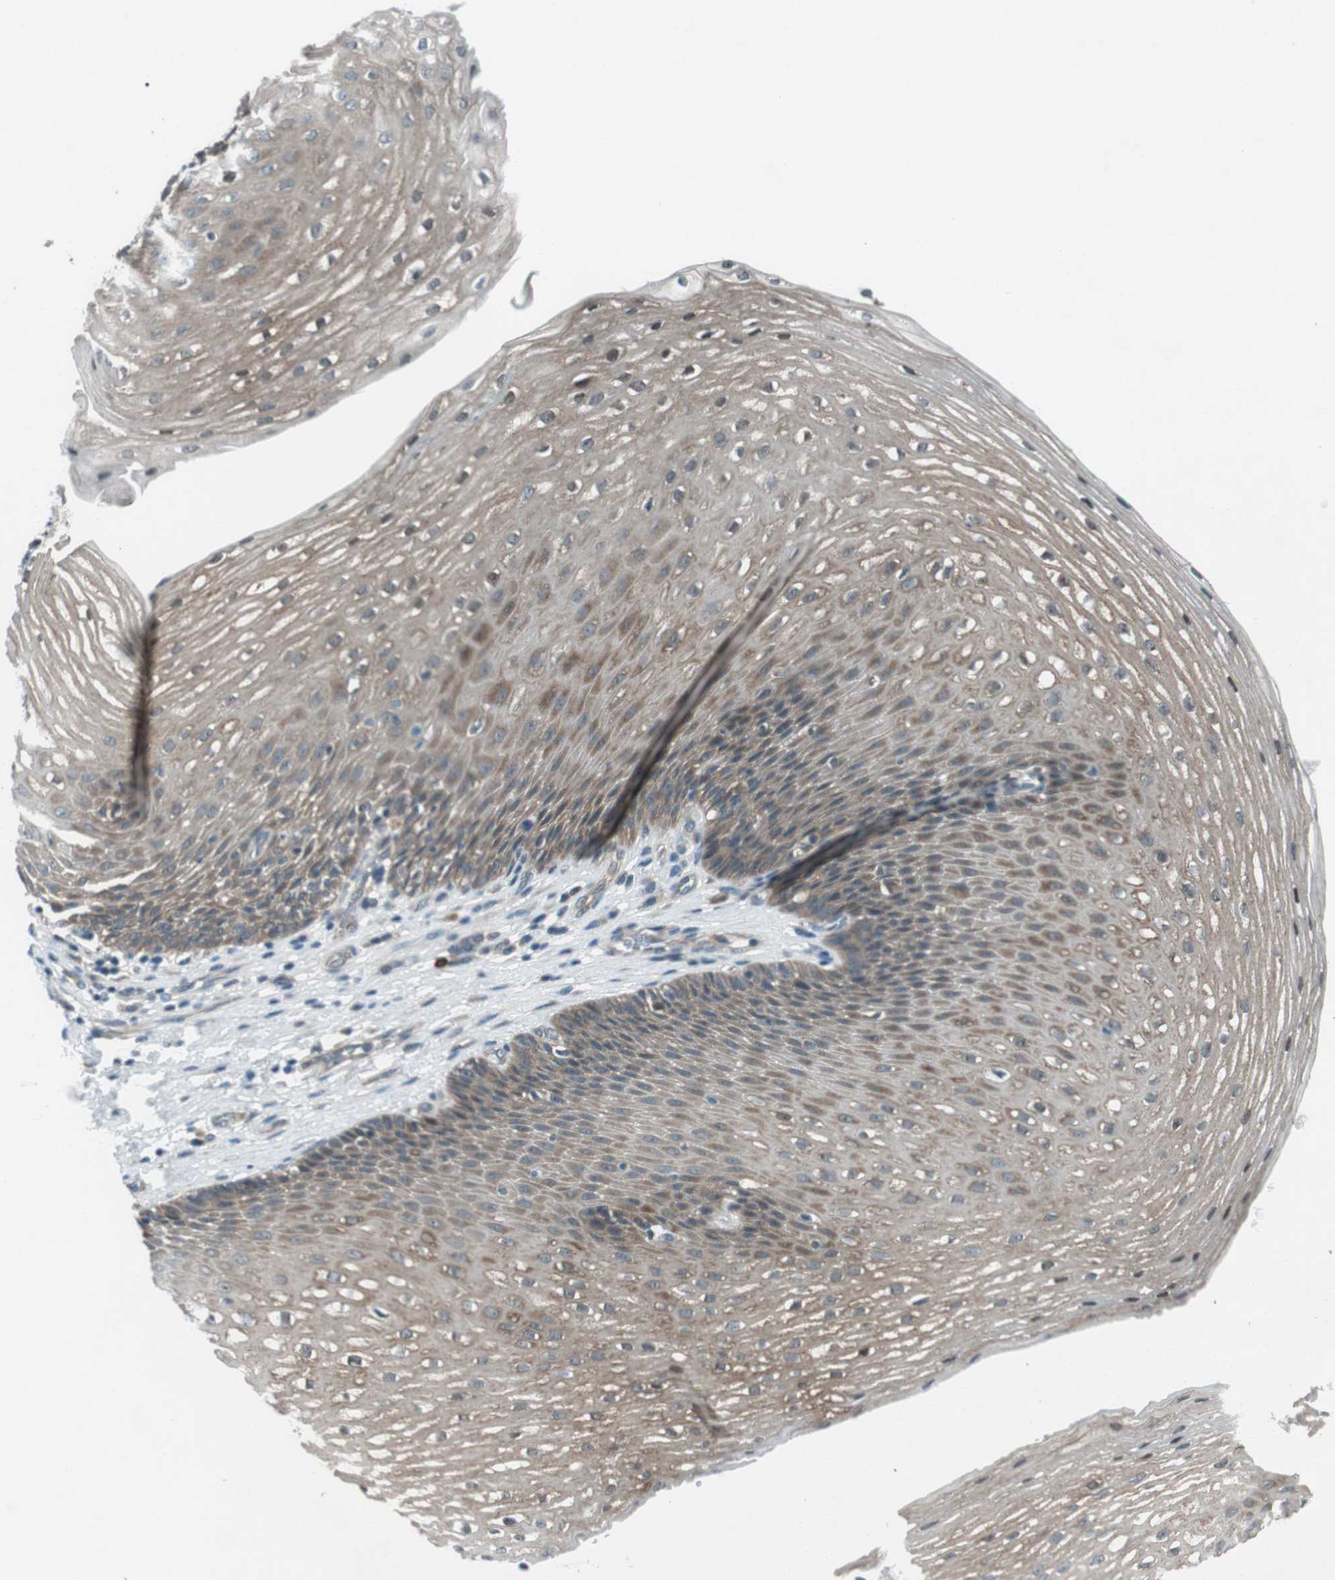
{"staining": {"intensity": "moderate", "quantity": ">75%", "location": "cytoplasmic/membranous"}, "tissue": "esophagus", "cell_type": "Squamous epithelial cells", "image_type": "normal", "snomed": [{"axis": "morphology", "description": "Normal tissue, NOS"}, {"axis": "topography", "description": "Esophagus"}], "caption": "Esophagus stained with immunohistochemistry exhibits moderate cytoplasmic/membranous positivity in about >75% of squamous epithelial cells.", "gene": "LRIG2", "patient": {"sex": "male", "age": 48}}